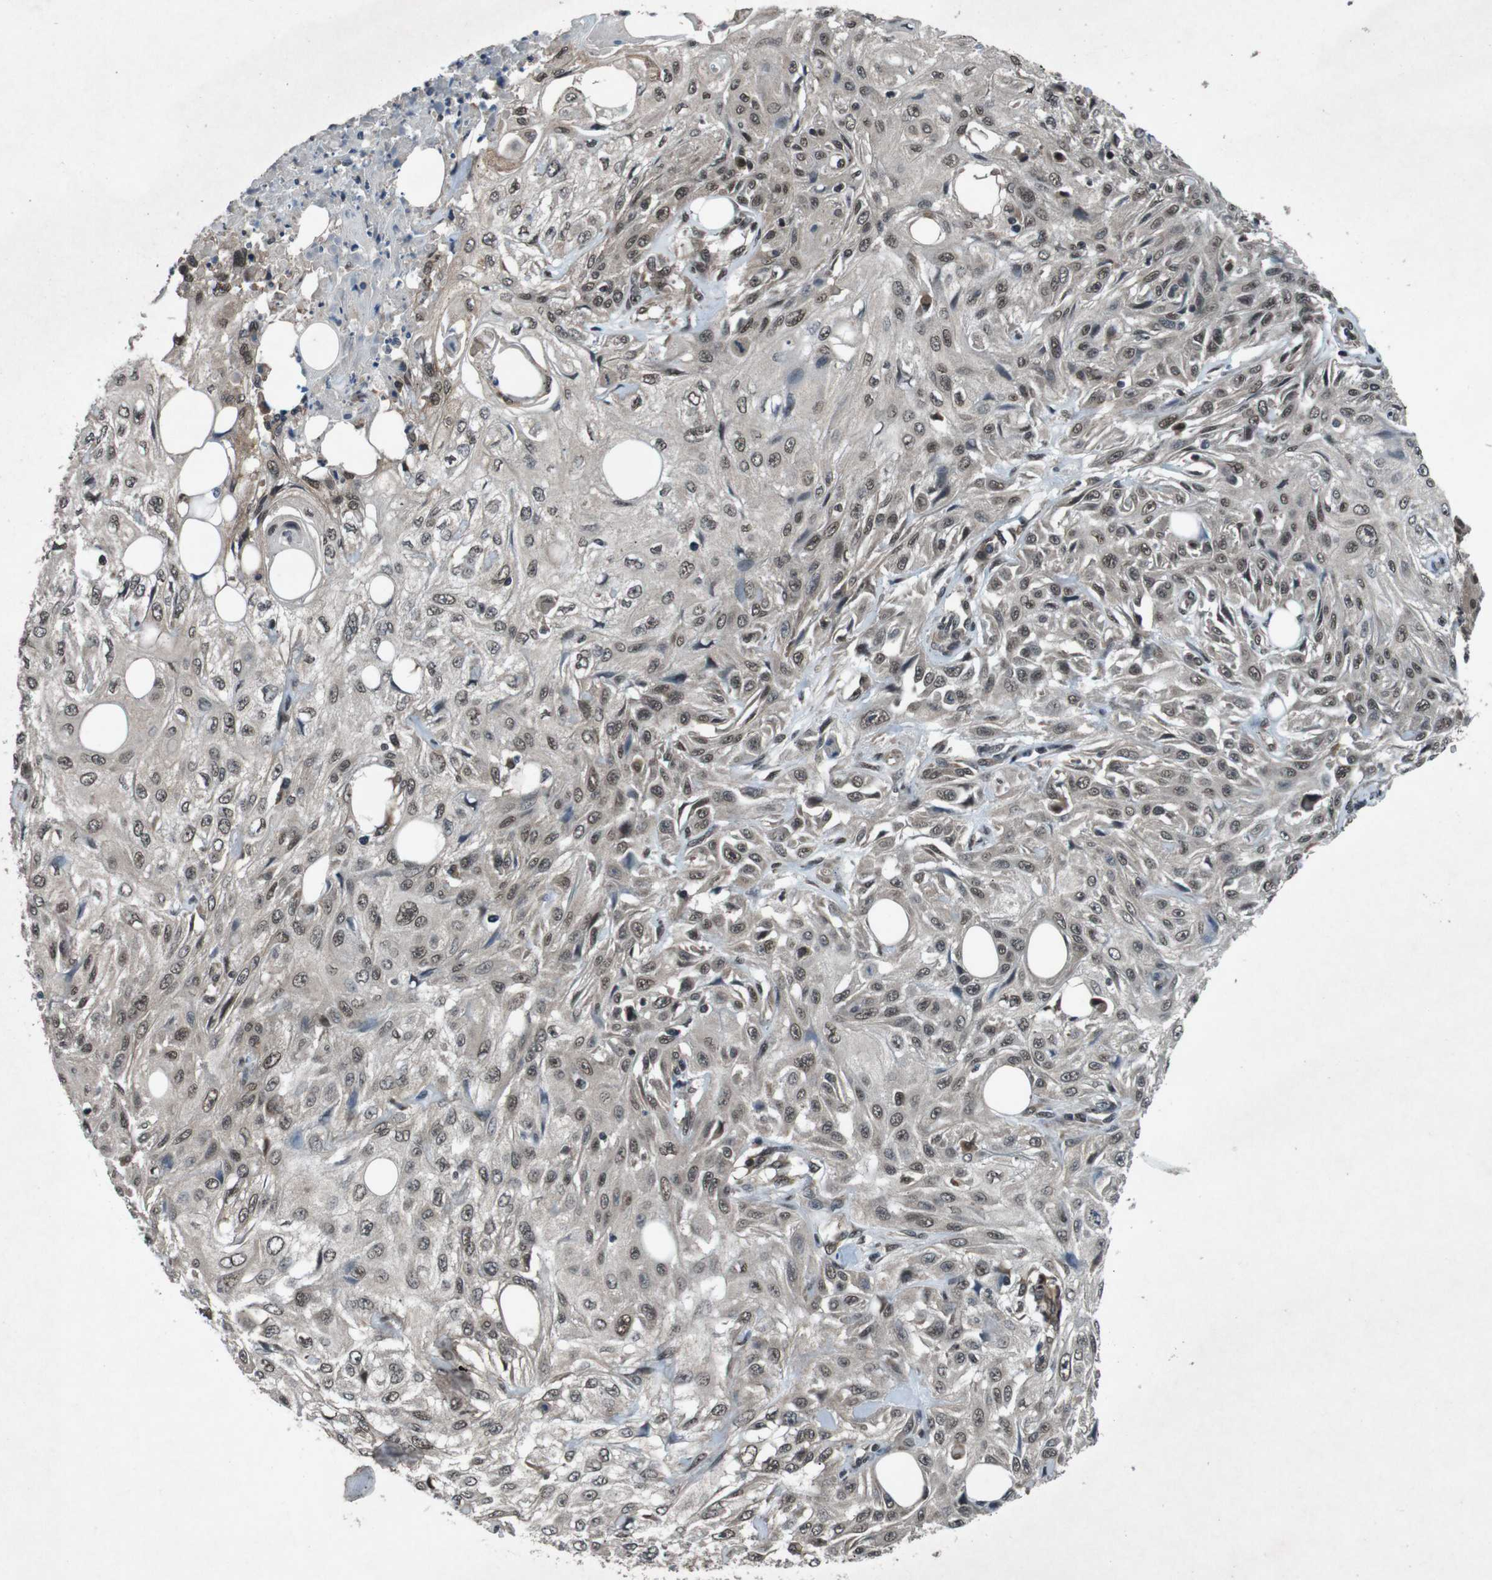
{"staining": {"intensity": "moderate", "quantity": ">75%", "location": "cytoplasmic/membranous,nuclear"}, "tissue": "skin cancer", "cell_type": "Tumor cells", "image_type": "cancer", "snomed": [{"axis": "morphology", "description": "Squamous cell carcinoma, NOS"}, {"axis": "topography", "description": "Skin"}], "caption": "The immunohistochemical stain highlights moderate cytoplasmic/membranous and nuclear staining in tumor cells of squamous cell carcinoma (skin) tissue.", "gene": "SOCS1", "patient": {"sex": "male", "age": 75}}